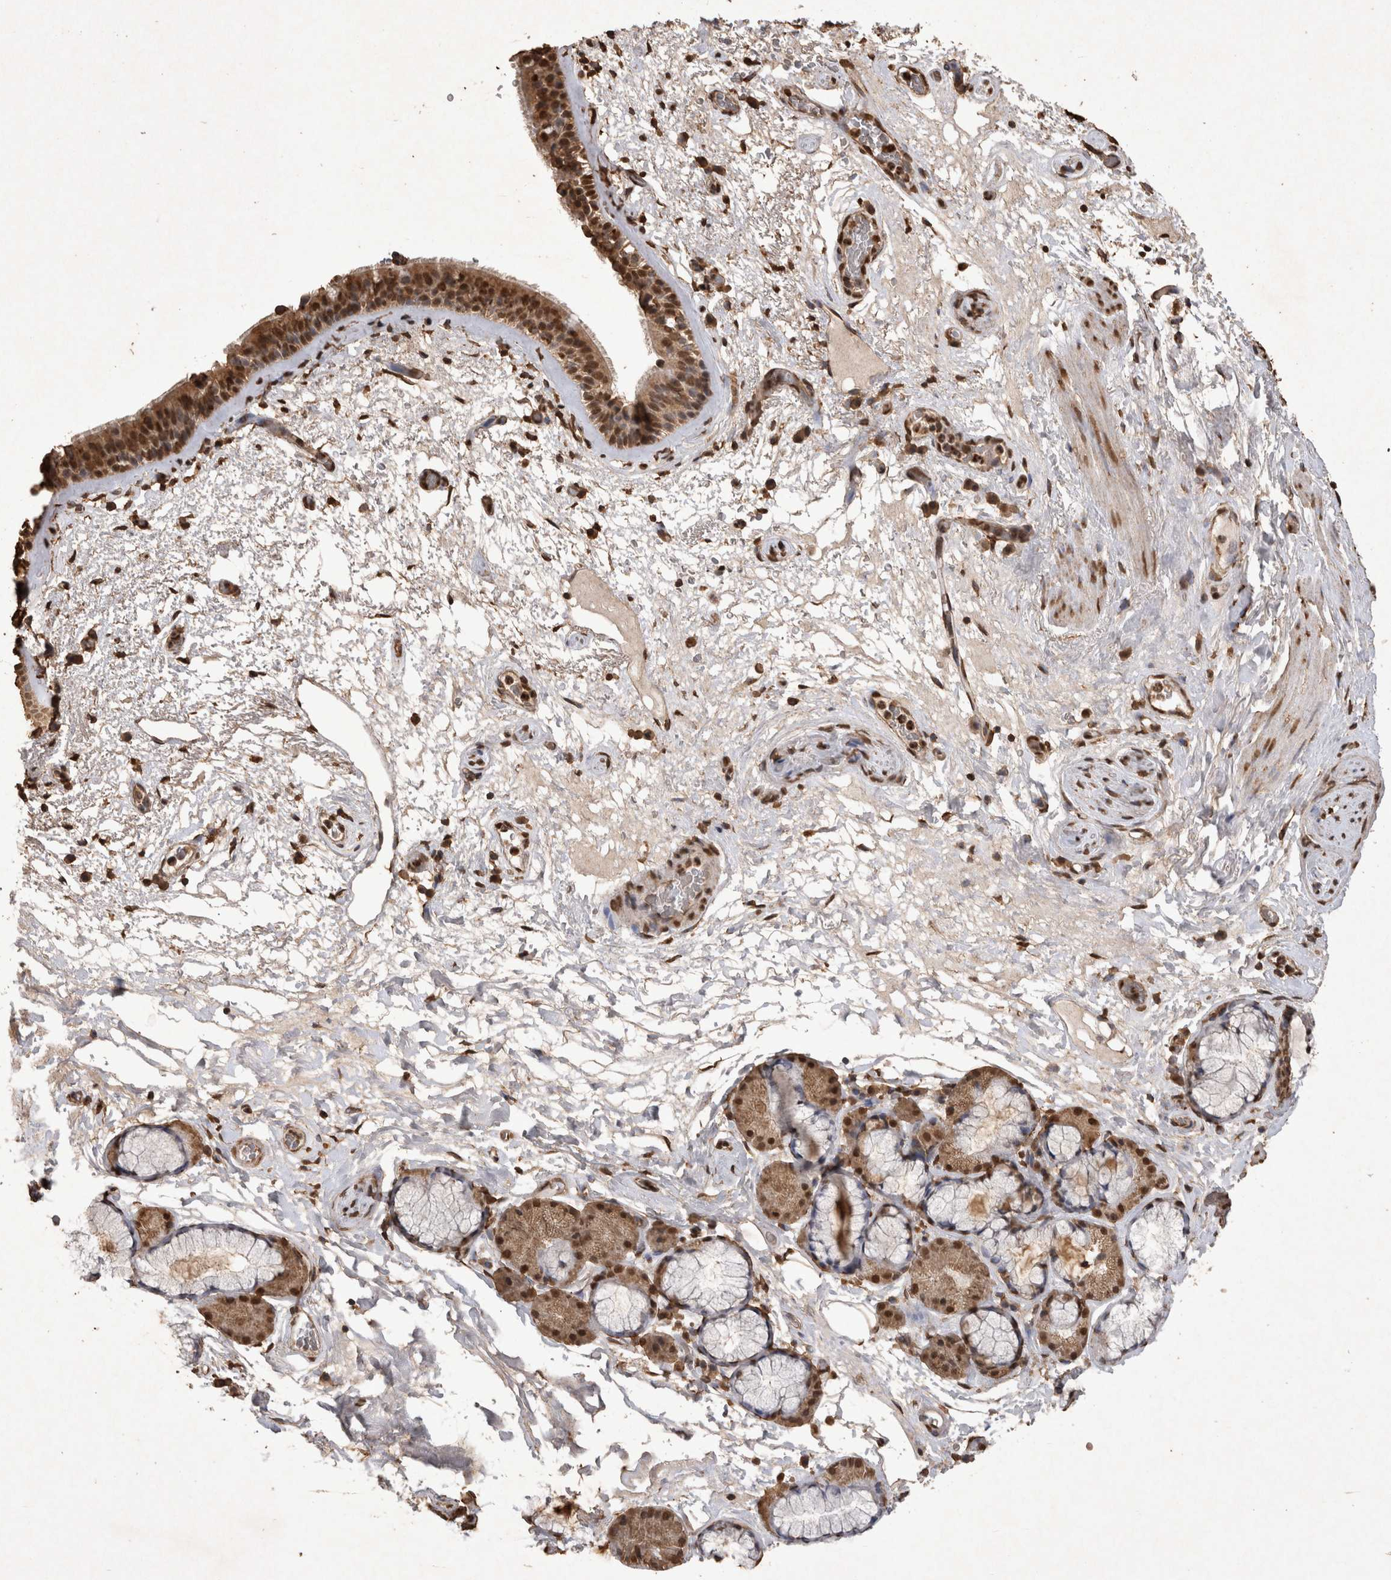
{"staining": {"intensity": "moderate", "quantity": ">75%", "location": "cytoplasmic/membranous,nuclear"}, "tissue": "bronchus", "cell_type": "Respiratory epithelial cells", "image_type": "normal", "snomed": [{"axis": "morphology", "description": "Normal tissue, NOS"}, {"axis": "topography", "description": "Cartilage tissue"}], "caption": "The micrograph demonstrates staining of benign bronchus, revealing moderate cytoplasmic/membranous,nuclear protein positivity (brown color) within respiratory epithelial cells. The protein is stained brown, and the nuclei are stained in blue (DAB (3,3'-diaminobenzidine) IHC with brightfield microscopy, high magnification).", "gene": "OAS2", "patient": {"sex": "female", "age": 63}}